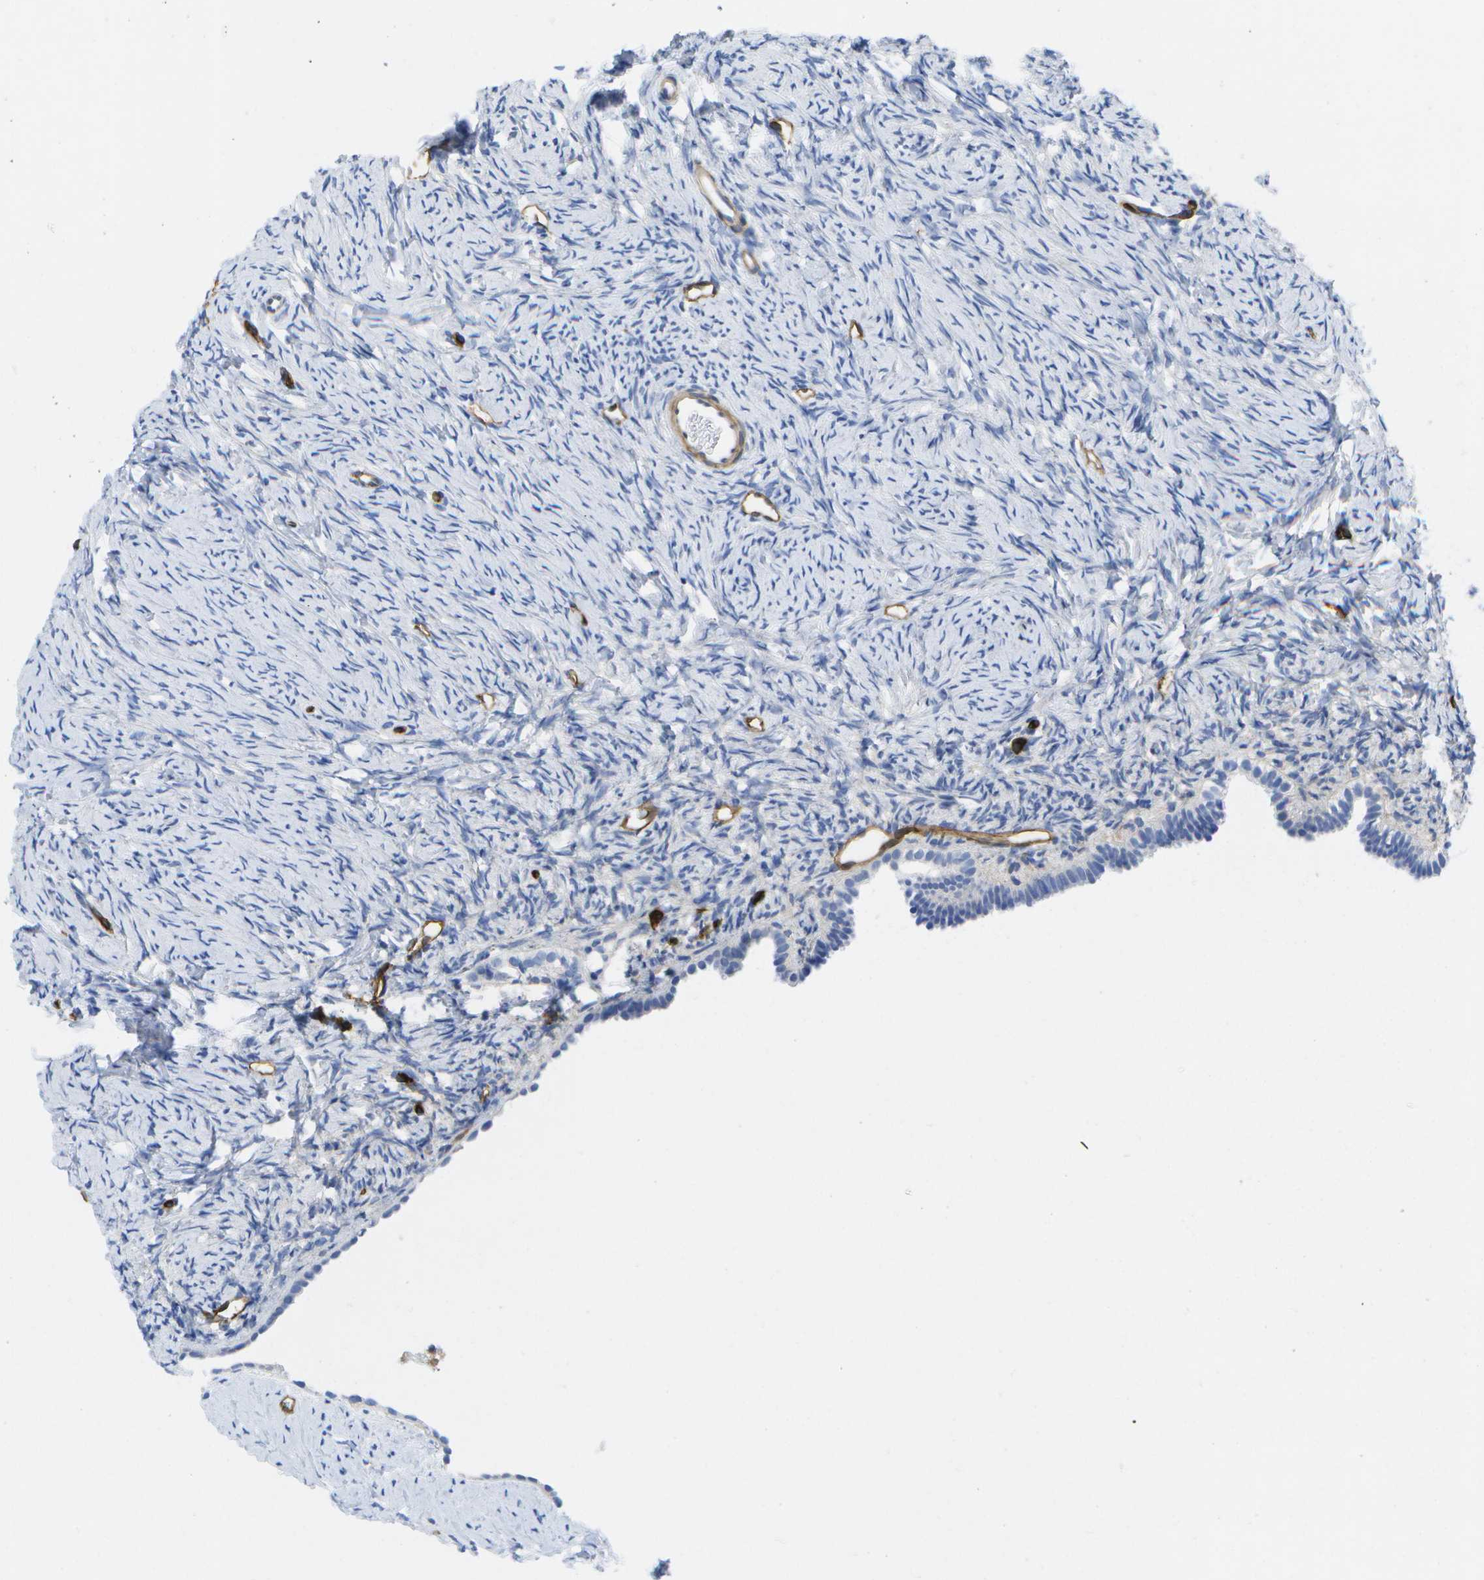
{"staining": {"intensity": "negative", "quantity": "none", "location": "none"}, "tissue": "ovary", "cell_type": "Ovarian stroma cells", "image_type": "normal", "snomed": [{"axis": "morphology", "description": "Normal tissue, NOS"}, {"axis": "topography", "description": "Ovary"}], "caption": "Ovarian stroma cells are negative for protein expression in benign human ovary. The staining is performed using DAB (3,3'-diaminobenzidine) brown chromogen with nuclei counter-stained in using hematoxylin.", "gene": "DYSF", "patient": {"sex": "female", "age": 33}}